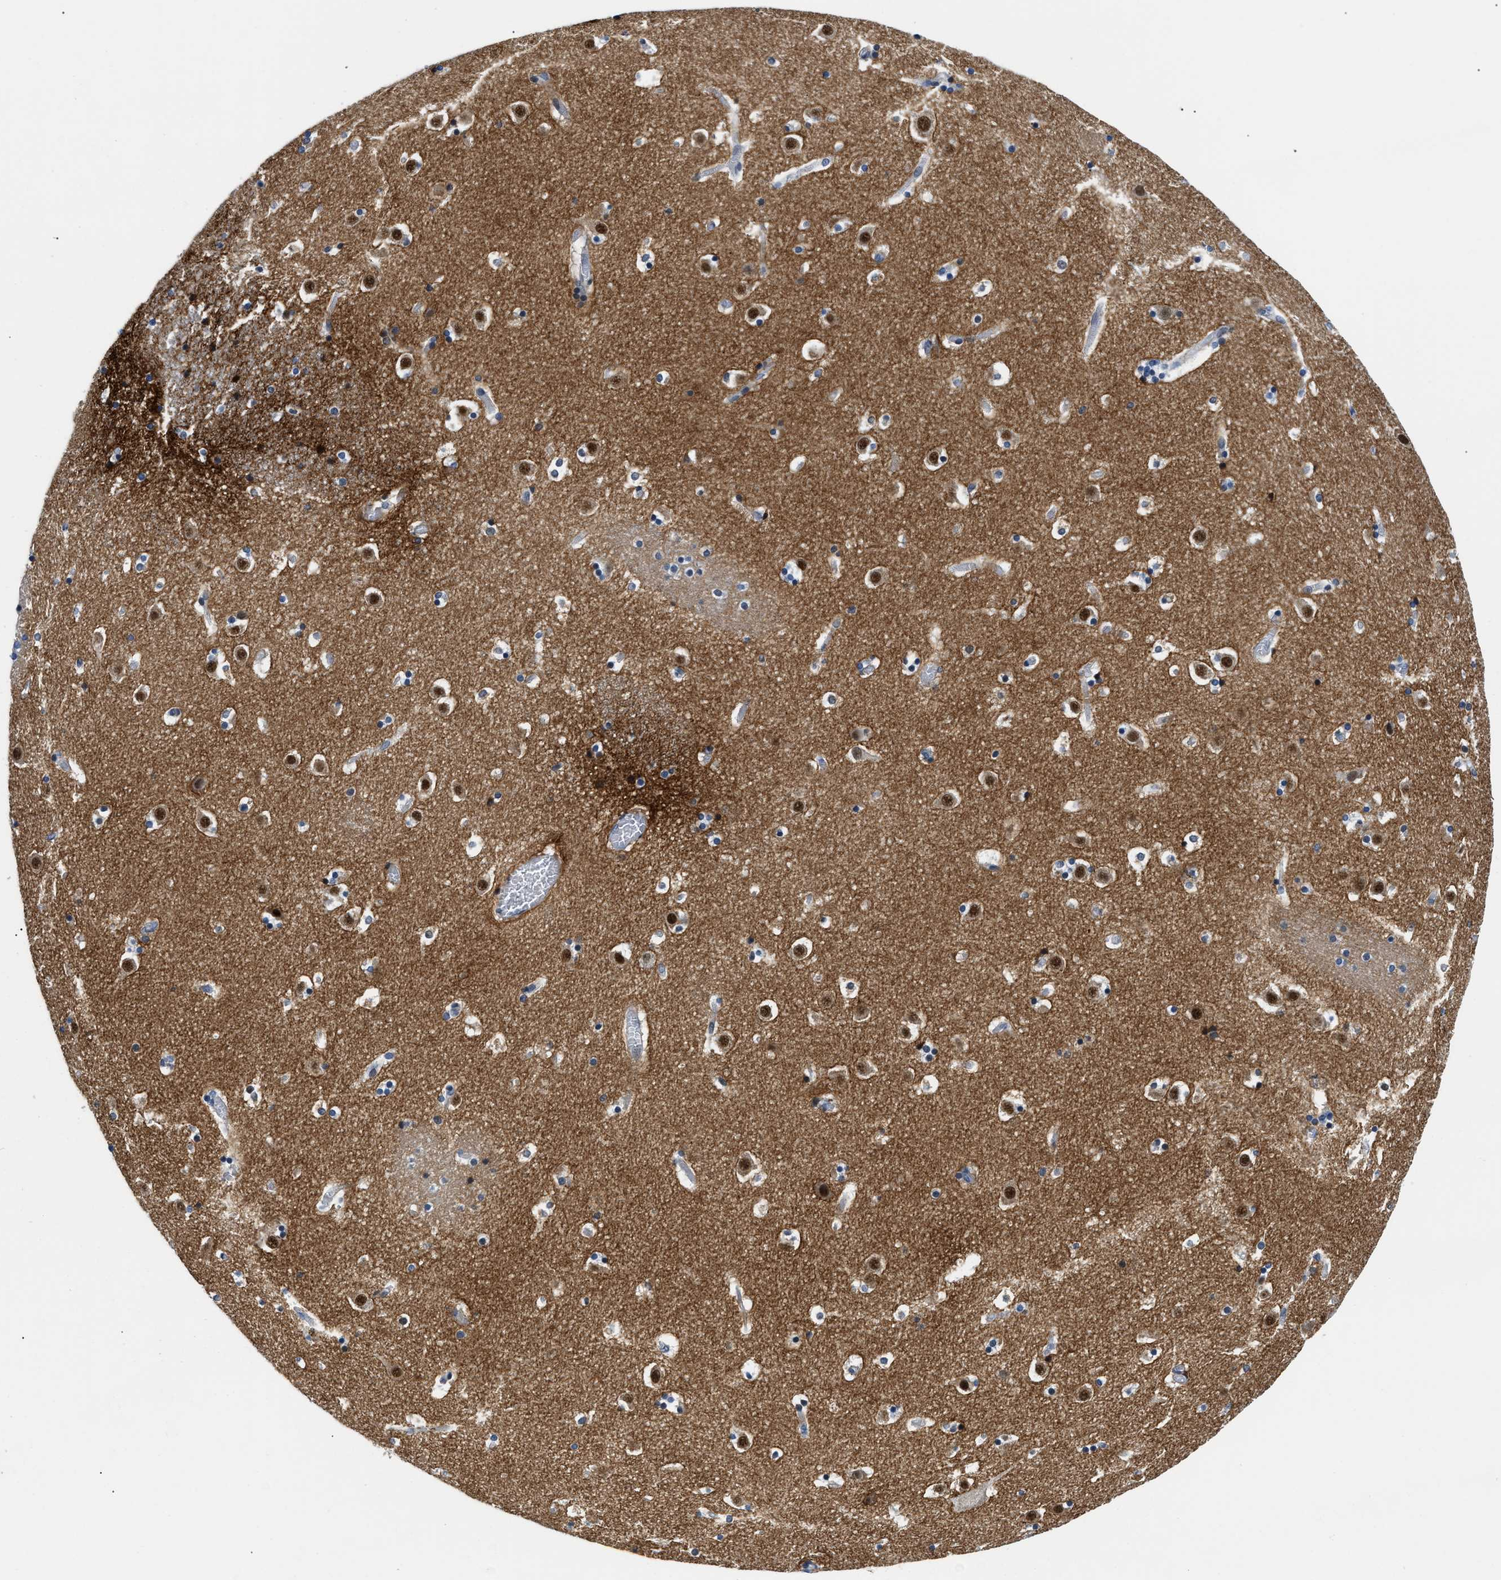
{"staining": {"intensity": "weak", "quantity": "<25%", "location": "cytoplasmic/membranous"}, "tissue": "caudate", "cell_type": "Glial cells", "image_type": "normal", "snomed": [{"axis": "morphology", "description": "Normal tissue, NOS"}, {"axis": "topography", "description": "Lateral ventricle wall"}], "caption": "Immunohistochemistry photomicrograph of normal caudate: caudate stained with DAB (3,3'-diaminobenzidine) displays no significant protein staining in glial cells.", "gene": "IKBKE", "patient": {"sex": "male", "age": 45}}